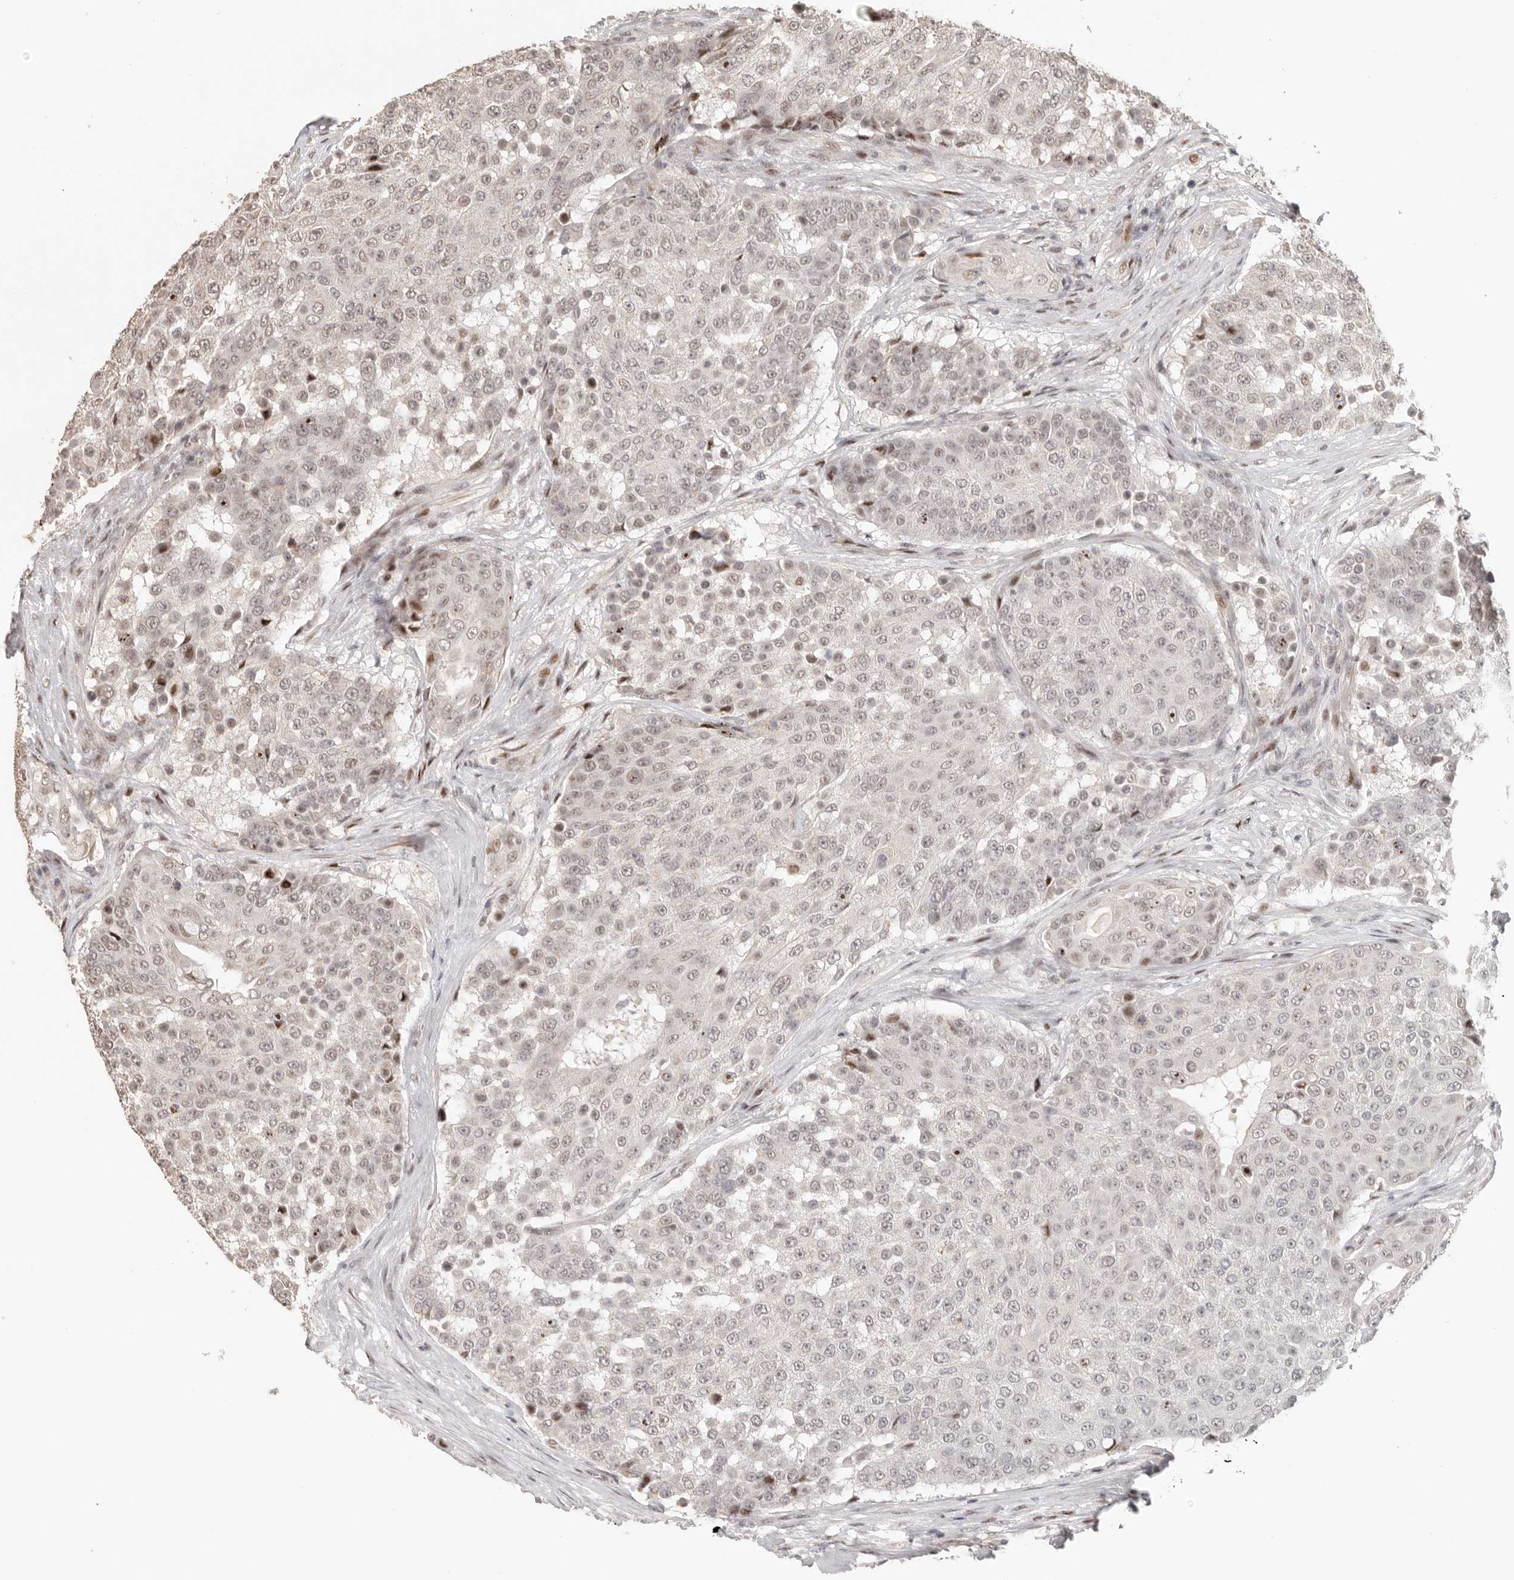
{"staining": {"intensity": "weak", "quantity": "25%-75%", "location": "nuclear"}, "tissue": "urothelial cancer", "cell_type": "Tumor cells", "image_type": "cancer", "snomed": [{"axis": "morphology", "description": "Urothelial carcinoma, High grade"}, {"axis": "topography", "description": "Urinary bladder"}], "caption": "The histopathology image demonstrates staining of high-grade urothelial carcinoma, revealing weak nuclear protein expression (brown color) within tumor cells.", "gene": "GPBP1L1", "patient": {"sex": "female", "age": 63}}